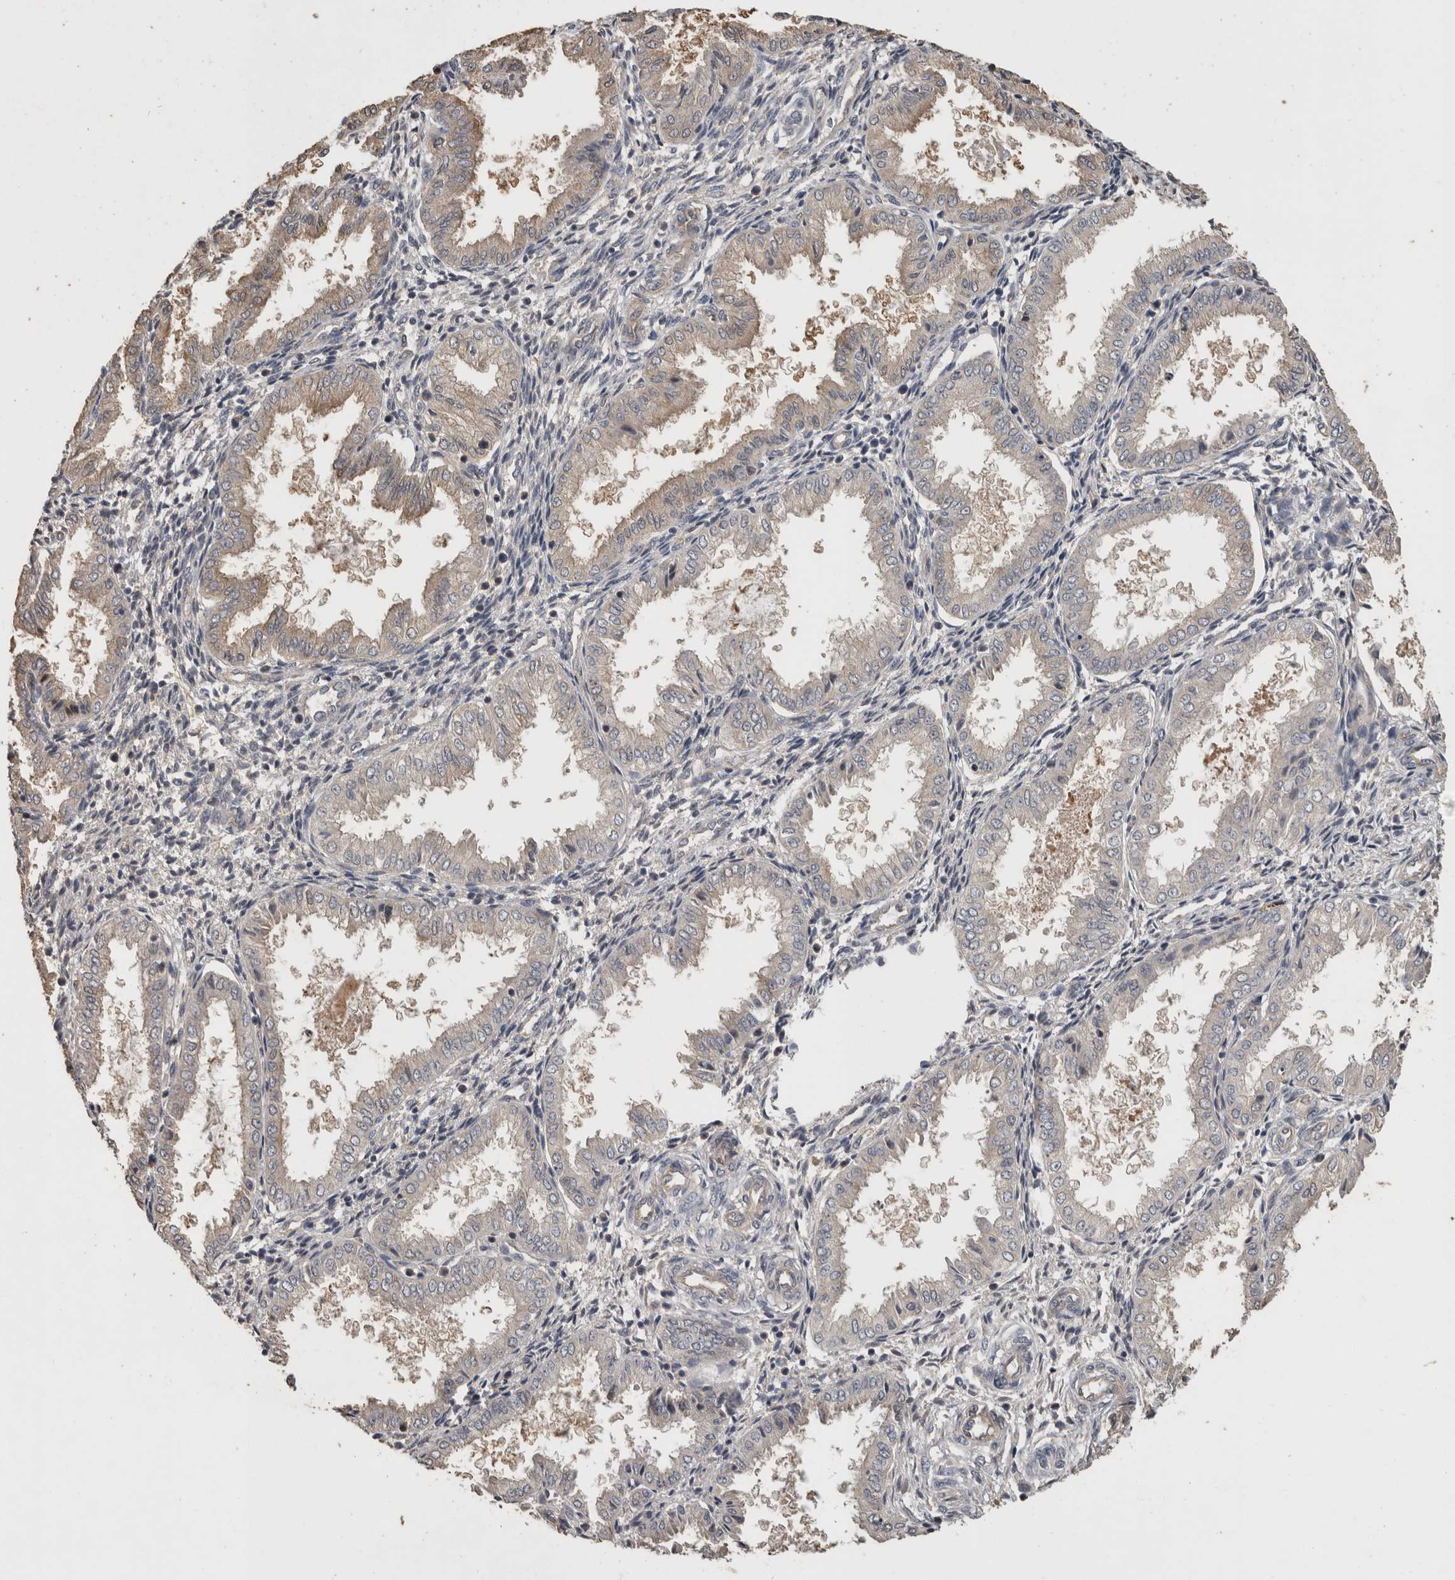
{"staining": {"intensity": "negative", "quantity": "none", "location": "none"}, "tissue": "endometrium", "cell_type": "Cells in endometrial stroma", "image_type": "normal", "snomed": [{"axis": "morphology", "description": "Normal tissue, NOS"}, {"axis": "topography", "description": "Endometrium"}], "caption": "Immunohistochemistry (IHC) image of unremarkable endometrium: human endometrium stained with DAB exhibits no significant protein positivity in cells in endometrial stroma. (Stains: DAB immunohistochemistry with hematoxylin counter stain, Microscopy: brightfield microscopy at high magnification).", "gene": "RHPN1", "patient": {"sex": "female", "age": 33}}